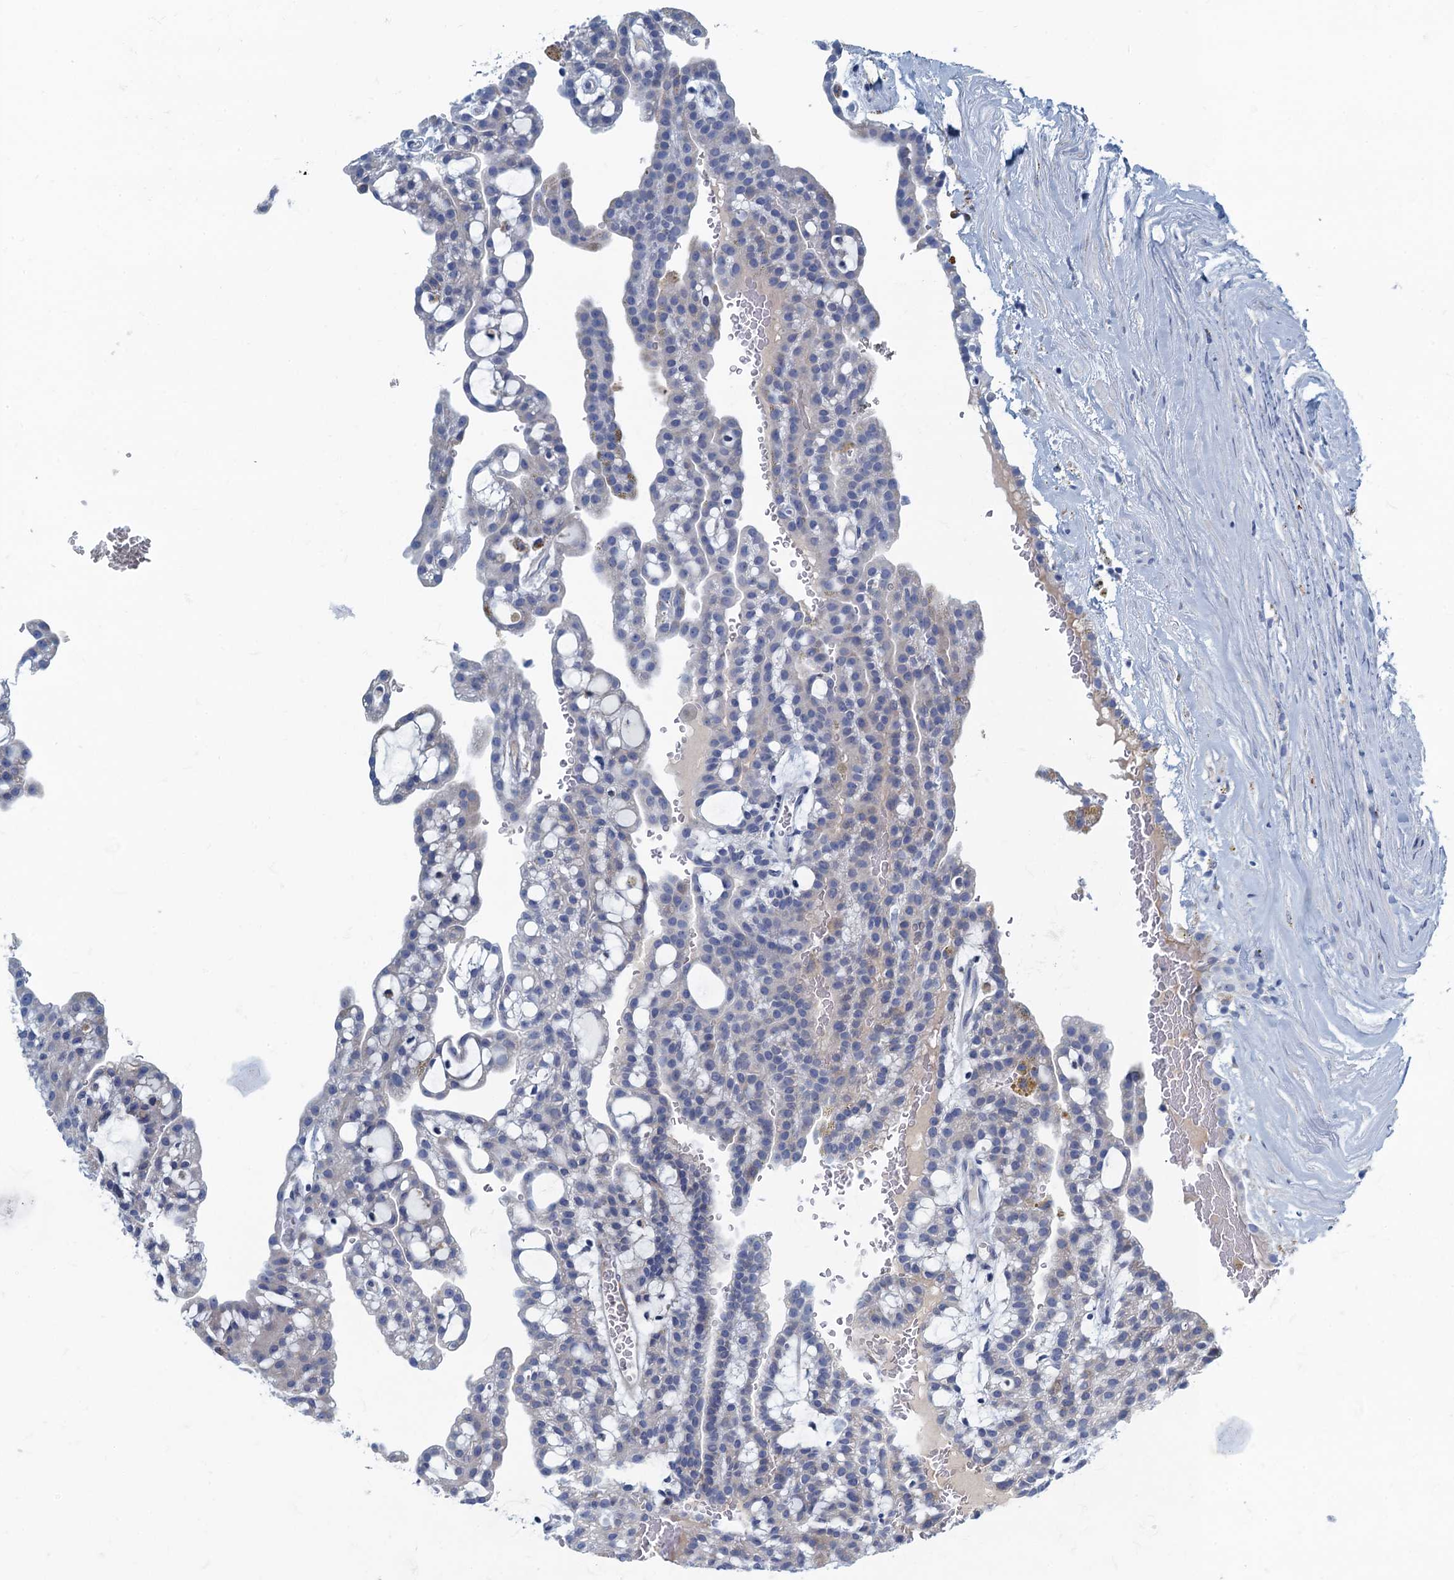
{"staining": {"intensity": "negative", "quantity": "none", "location": "none"}, "tissue": "renal cancer", "cell_type": "Tumor cells", "image_type": "cancer", "snomed": [{"axis": "morphology", "description": "Adenocarcinoma, NOS"}, {"axis": "topography", "description": "Kidney"}], "caption": "Photomicrograph shows no protein positivity in tumor cells of renal adenocarcinoma tissue.", "gene": "C10orf88", "patient": {"sex": "male", "age": 63}}